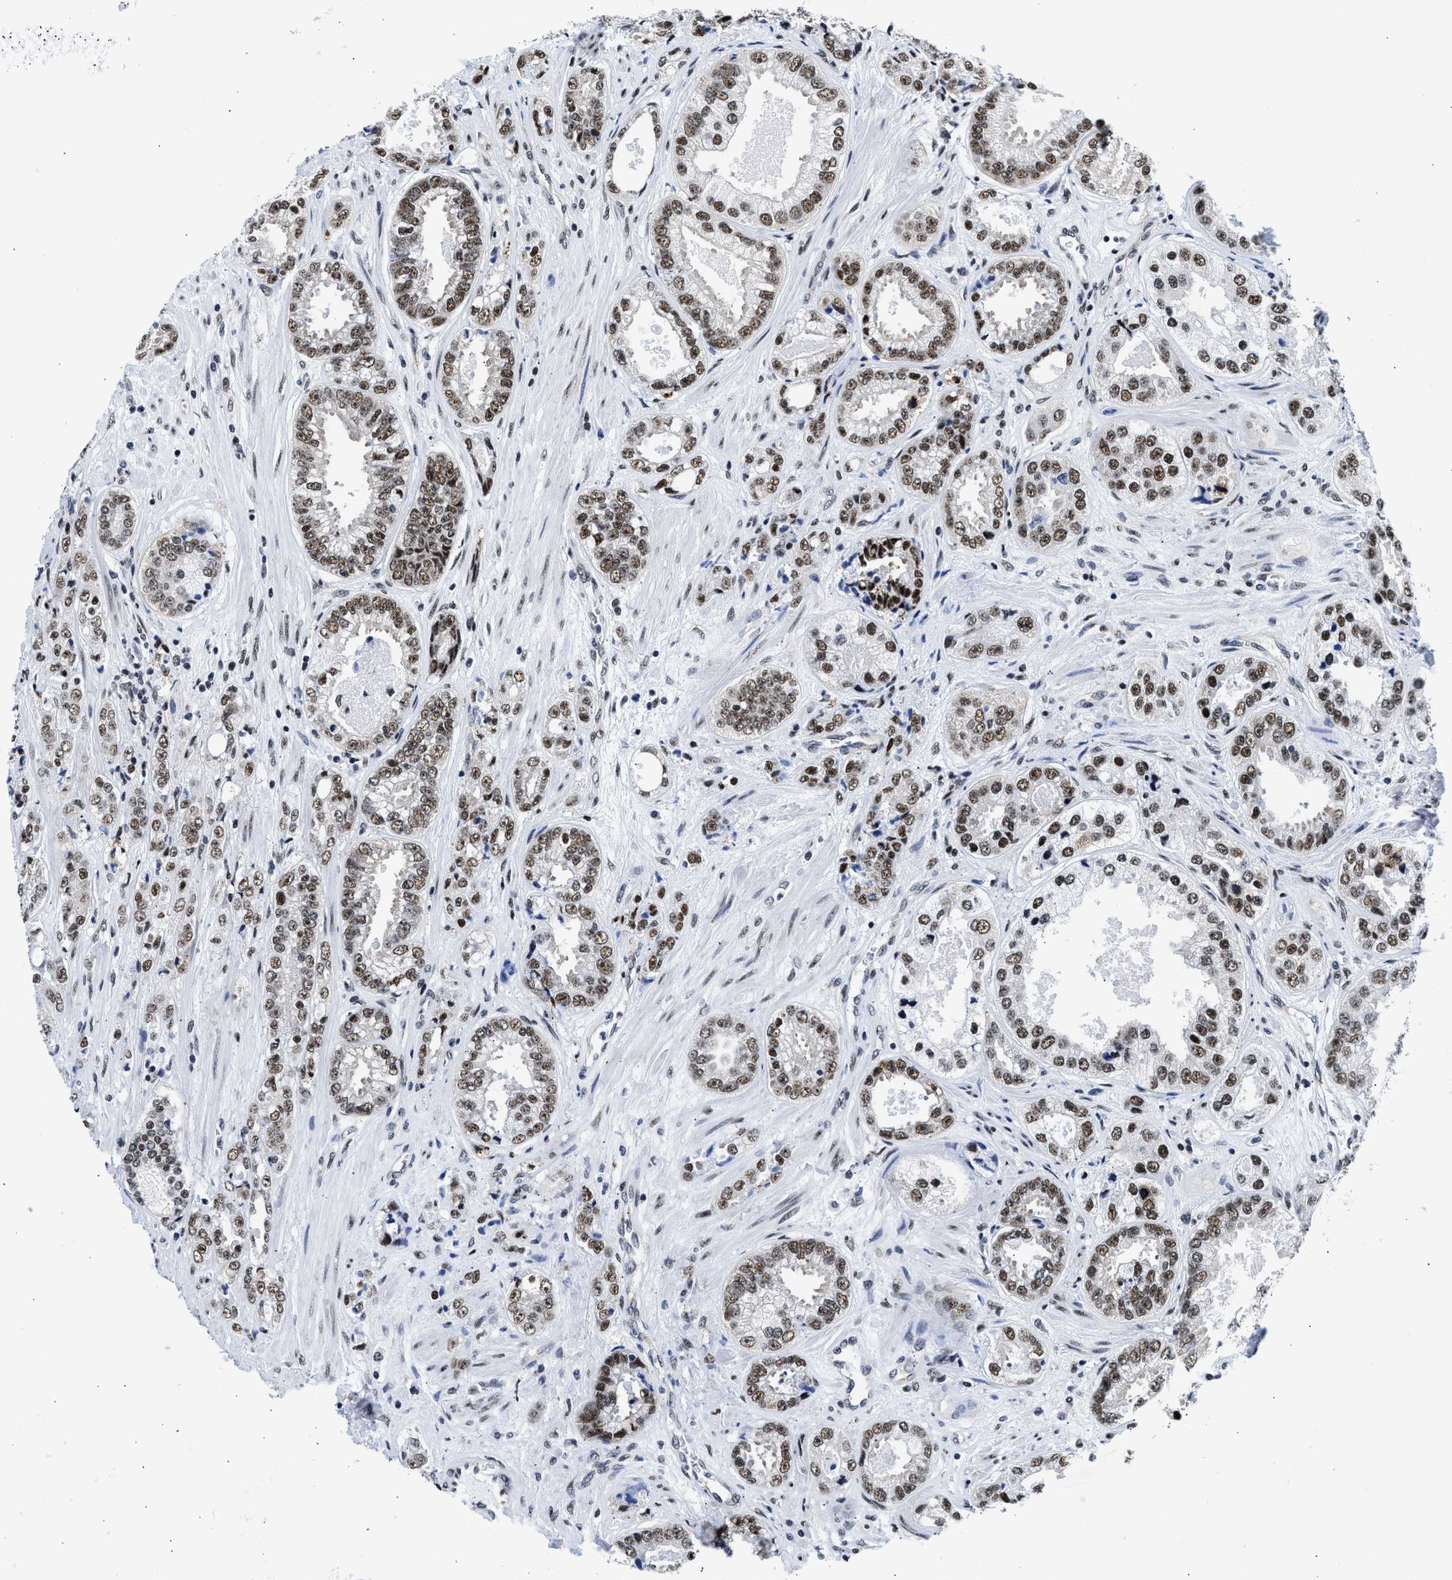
{"staining": {"intensity": "moderate", "quantity": ">75%", "location": "nuclear"}, "tissue": "prostate cancer", "cell_type": "Tumor cells", "image_type": "cancer", "snomed": [{"axis": "morphology", "description": "Adenocarcinoma, High grade"}, {"axis": "topography", "description": "Prostate"}], "caption": "Immunohistochemical staining of adenocarcinoma (high-grade) (prostate) shows moderate nuclear protein positivity in approximately >75% of tumor cells. The staining was performed using DAB (3,3'-diaminobenzidine) to visualize the protein expression in brown, while the nuclei were stained in blue with hematoxylin (Magnification: 20x).", "gene": "RBM8A", "patient": {"sex": "male", "age": 61}}